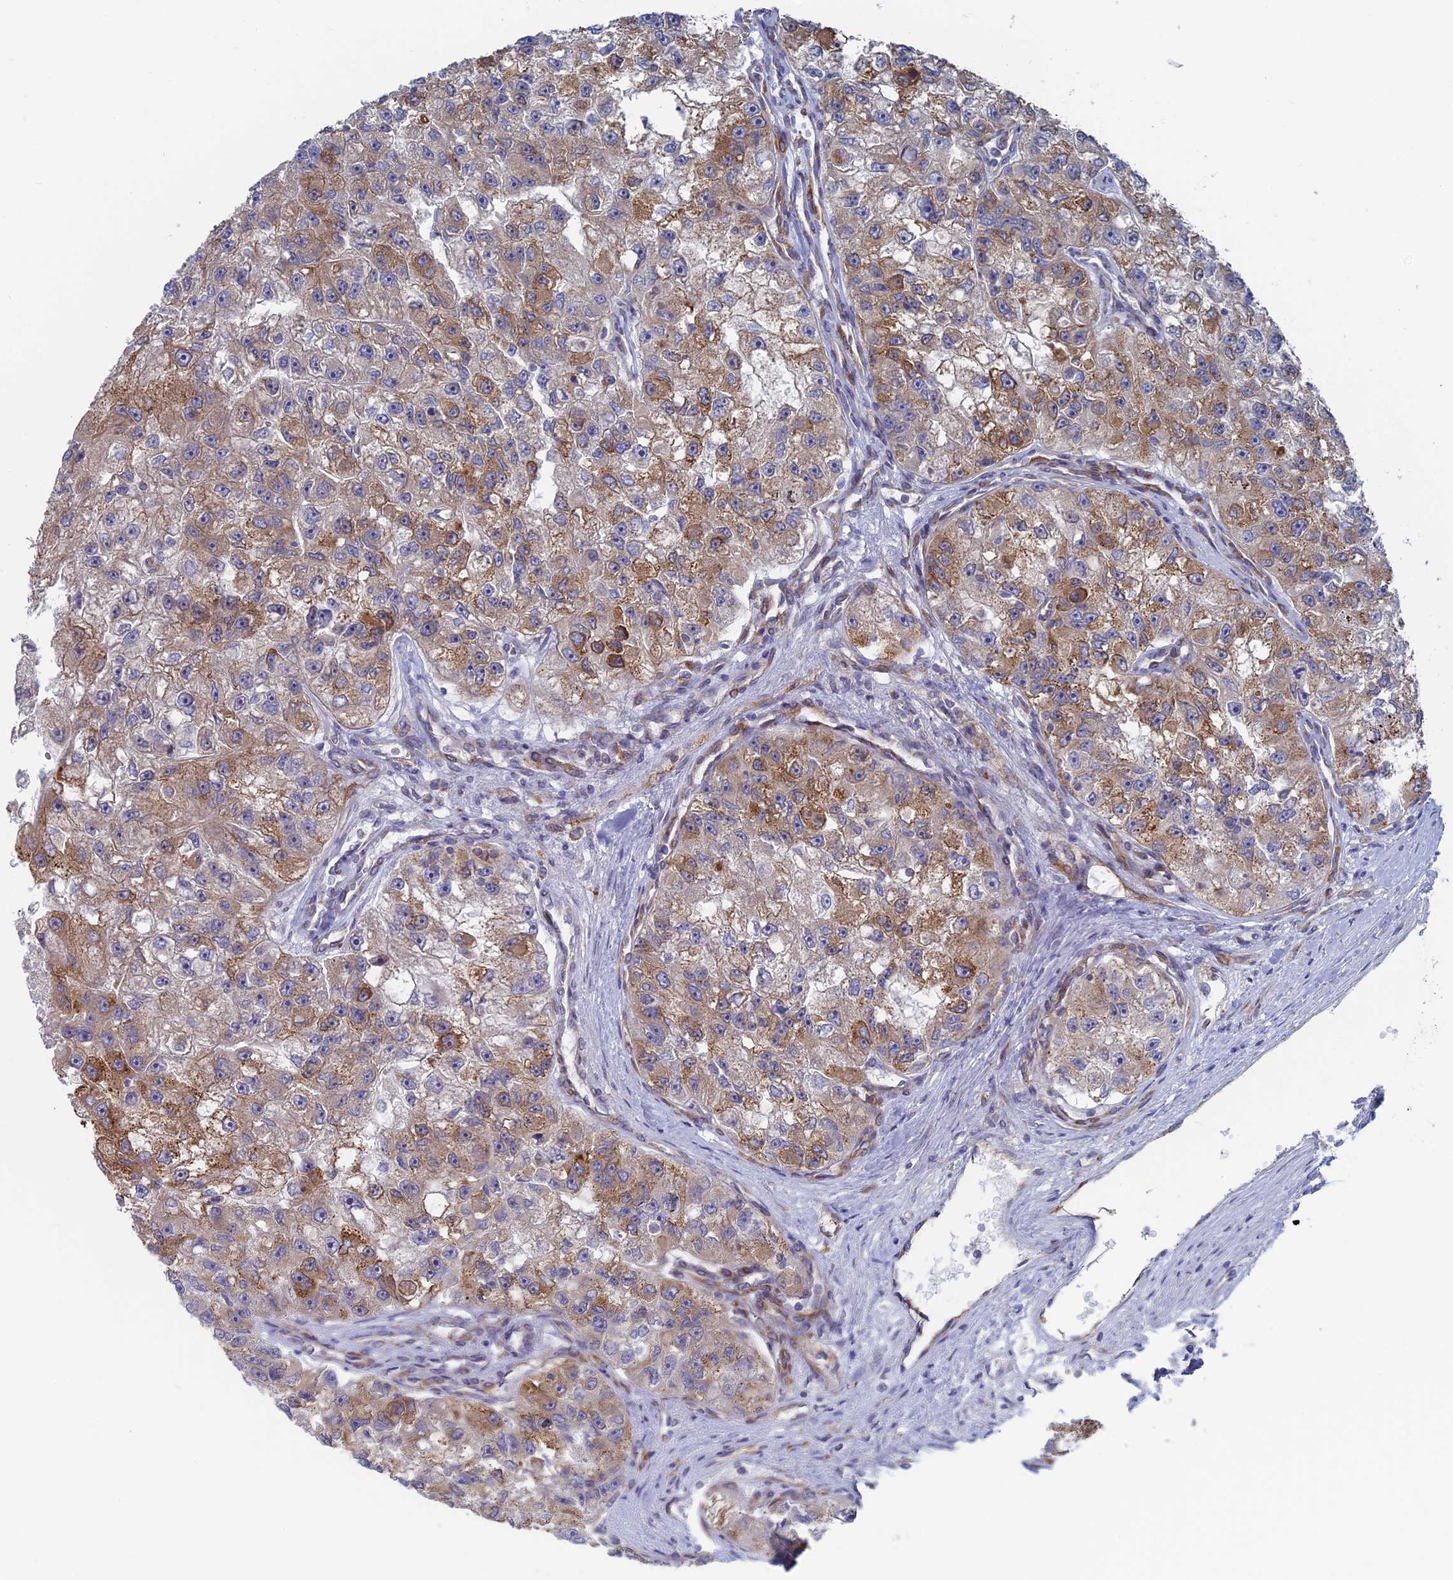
{"staining": {"intensity": "moderate", "quantity": "25%-75%", "location": "cytoplasmic/membranous"}, "tissue": "renal cancer", "cell_type": "Tumor cells", "image_type": "cancer", "snomed": [{"axis": "morphology", "description": "Adenocarcinoma, NOS"}, {"axis": "topography", "description": "Kidney"}], "caption": "A brown stain highlights moderate cytoplasmic/membranous staining of a protein in adenocarcinoma (renal) tumor cells. (Brightfield microscopy of DAB IHC at high magnification).", "gene": "TBC1D30", "patient": {"sex": "male", "age": 63}}